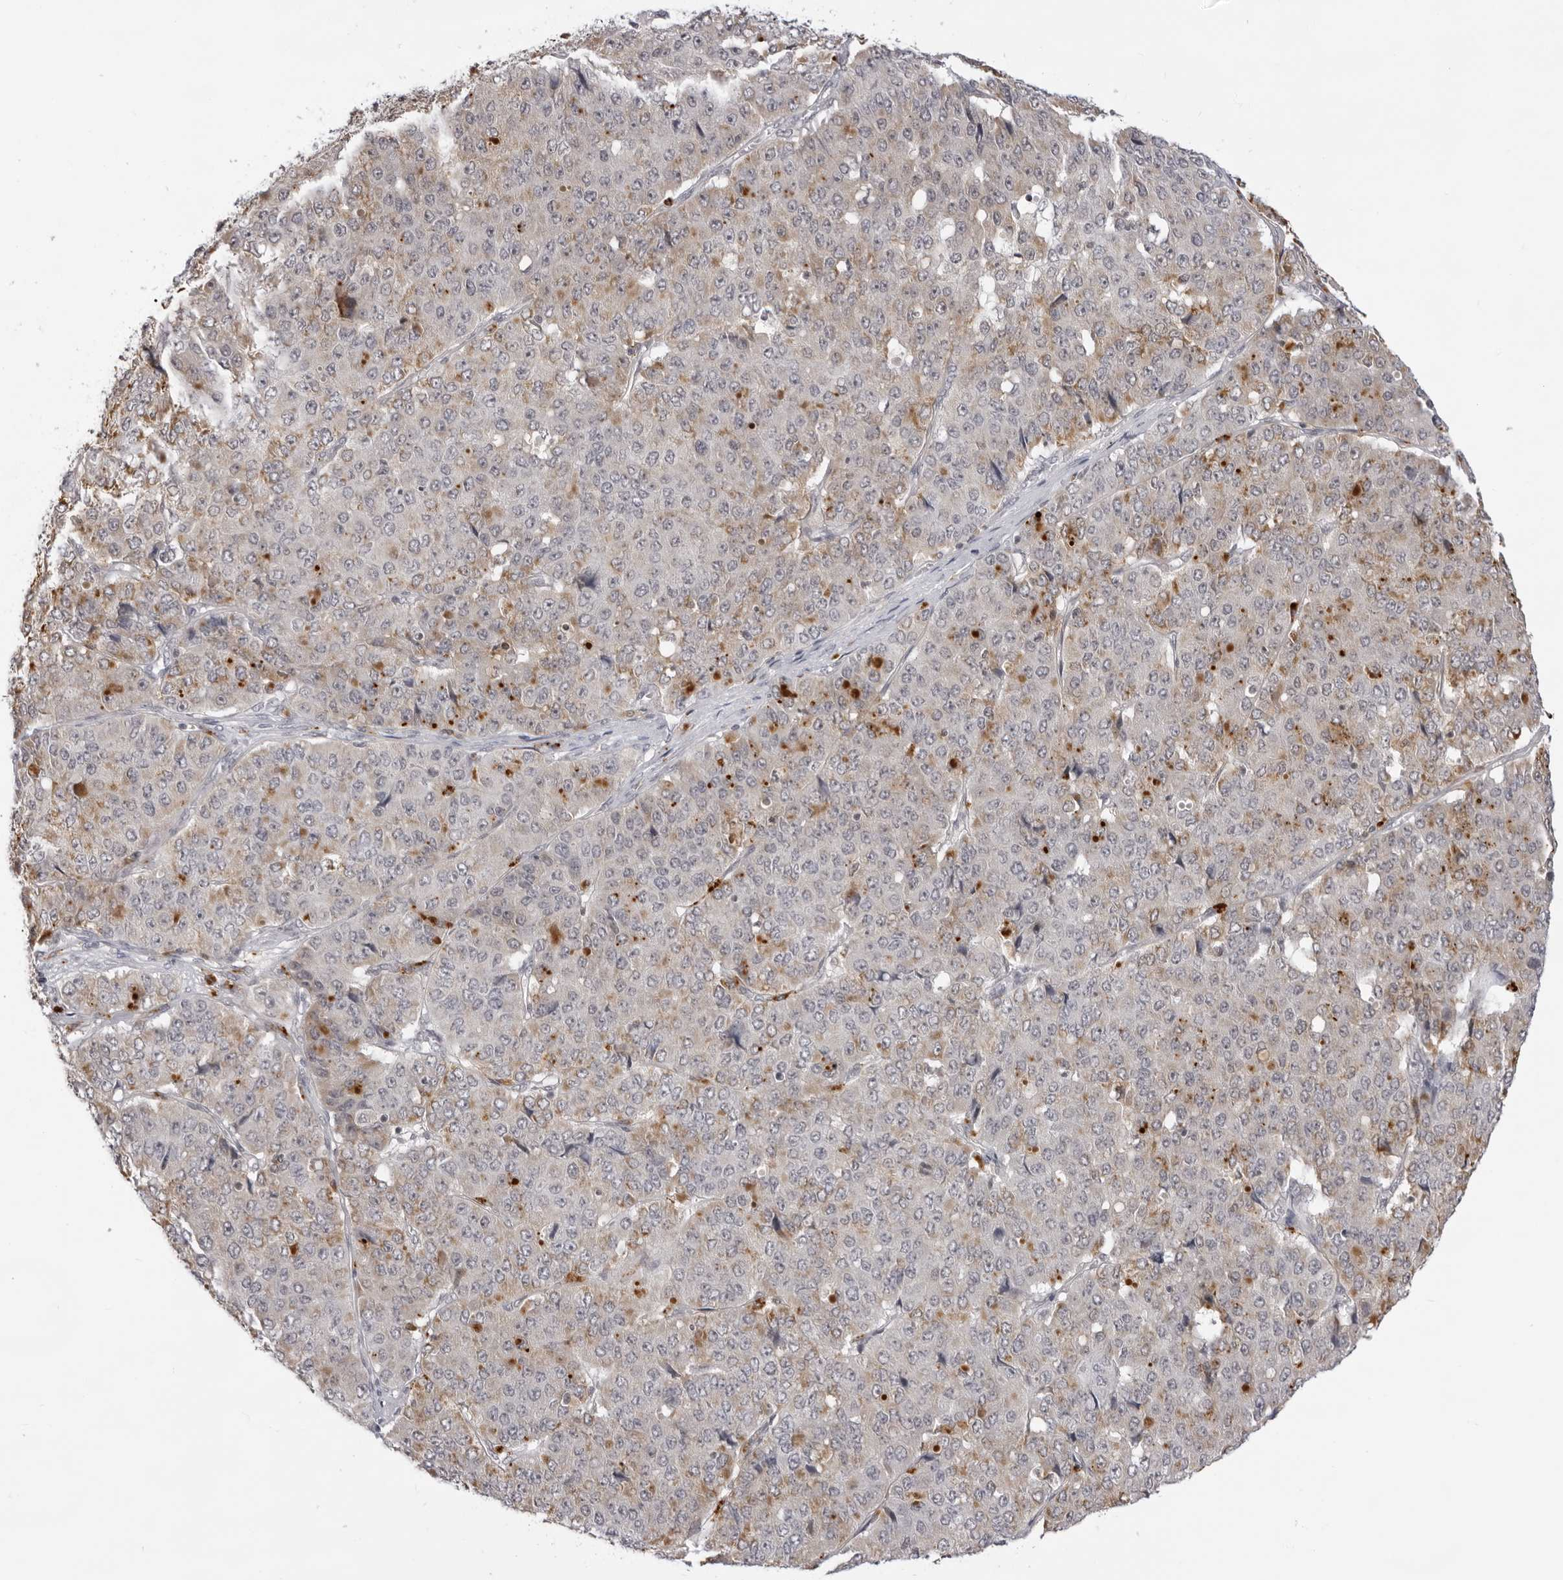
{"staining": {"intensity": "moderate", "quantity": "<25%", "location": "cytoplasmic/membranous"}, "tissue": "pancreatic cancer", "cell_type": "Tumor cells", "image_type": "cancer", "snomed": [{"axis": "morphology", "description": "Adenocarcinoma, NOS"}, {"axis": "topography", "description": "Pancreas"}], "caption": "Adenocarcinoma (pancreatic) was stained to show a protein in brown. There is low levels of moderate cytoplasmic/membranous expression in about <25% of tumor cells.", "gene": "ACP6", "patient": {"sex": "male", "age": 50}}